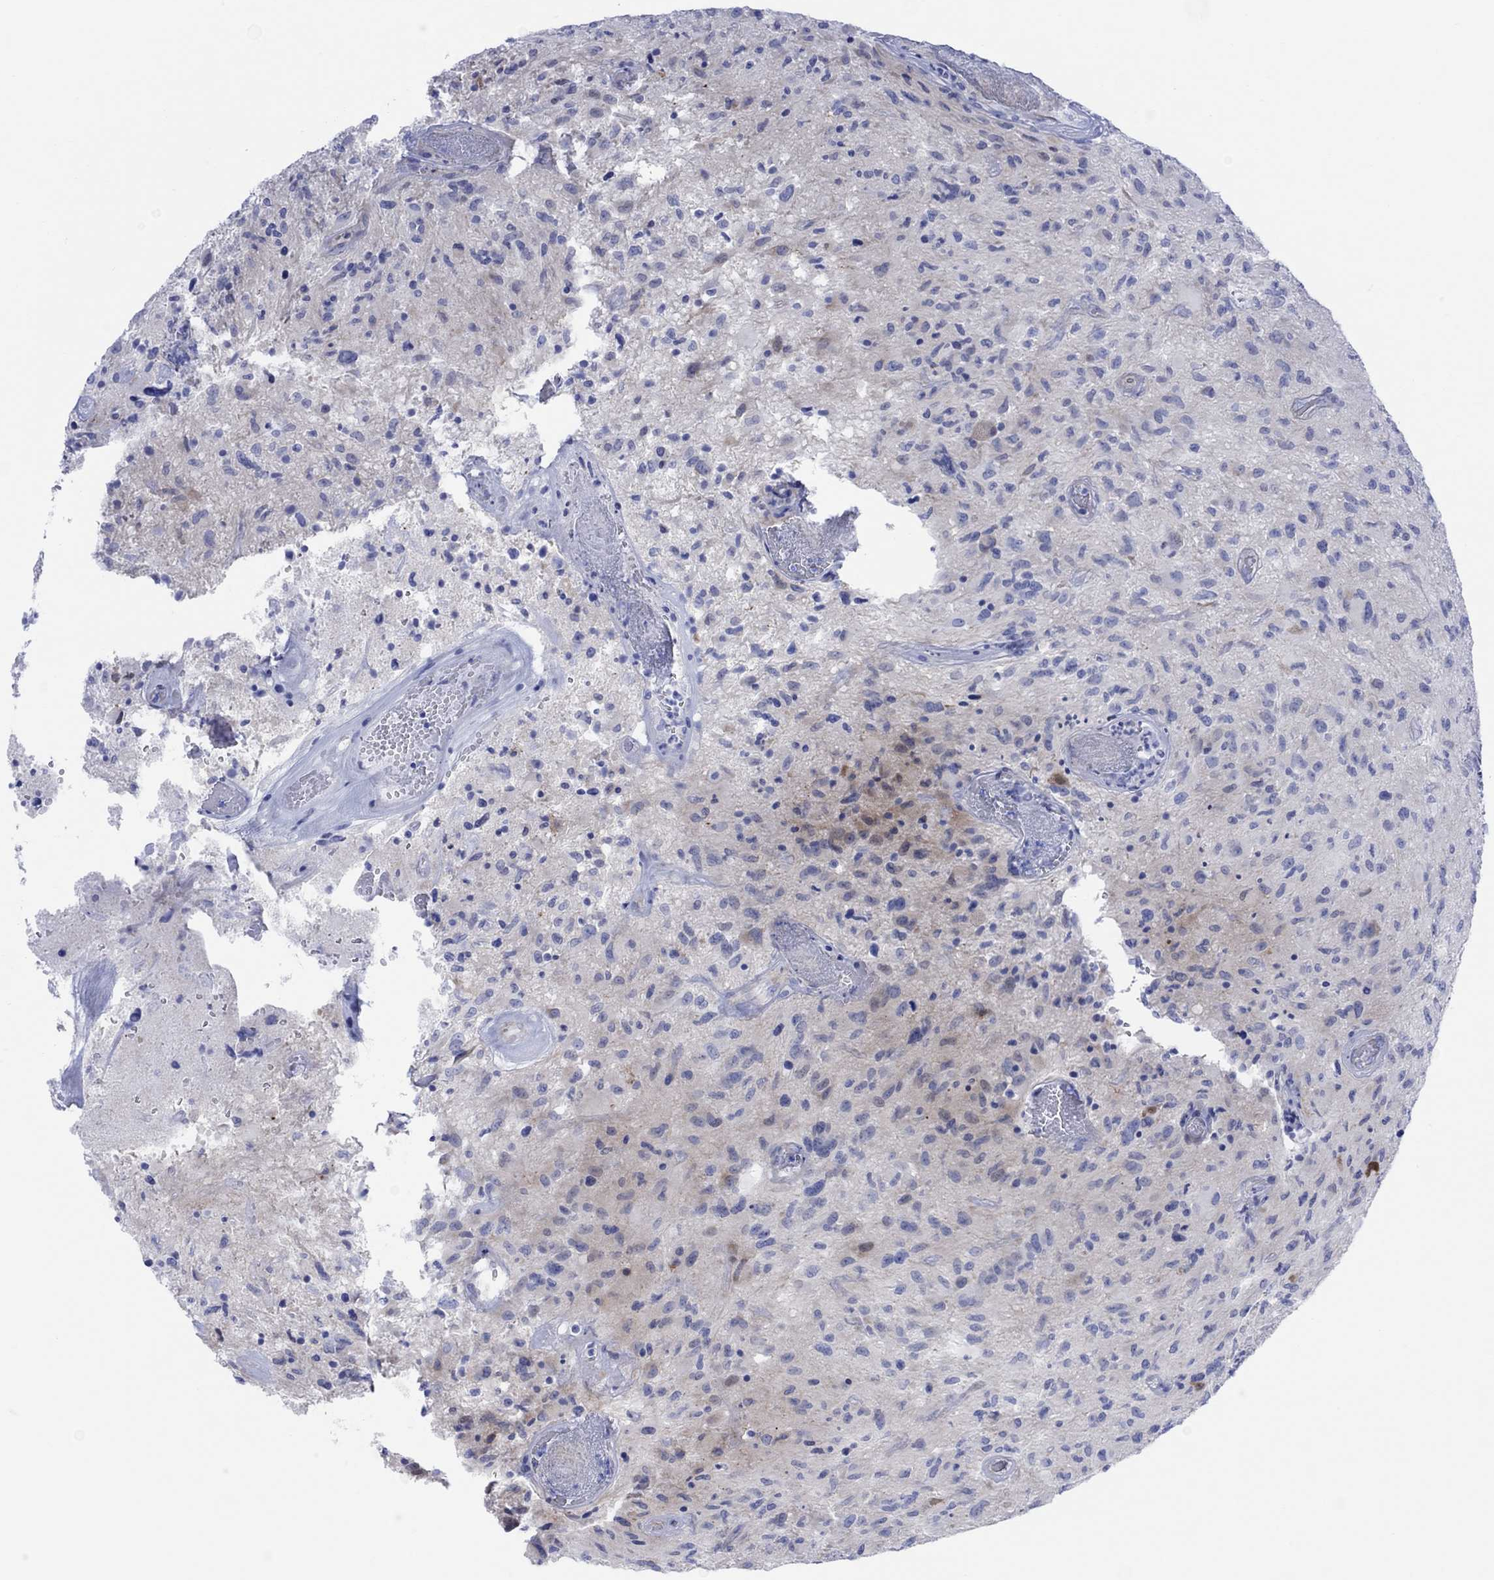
{"staining": {"intensity": "negative", "quantity": "none", "location": "none"}, "tissue": "glioma", "cell_type": "Tumor cells", "image_type": "cancer", "snomed": [{"axis": "morphology", "description": "Glioma, malignant, NOS"}, {"axis": "morphology", "description": "Glioma, malignant, High grade"}, {"axis": "topography", "description": "Brain"}], "caption": "An immunohistochemistry (IHC) histopathology image of malignant glioma is shown. There is no staining in tumor cells of malignant glioma.", "gene": "TLDC2", "patient": {"sex": "female", "age": 71}}